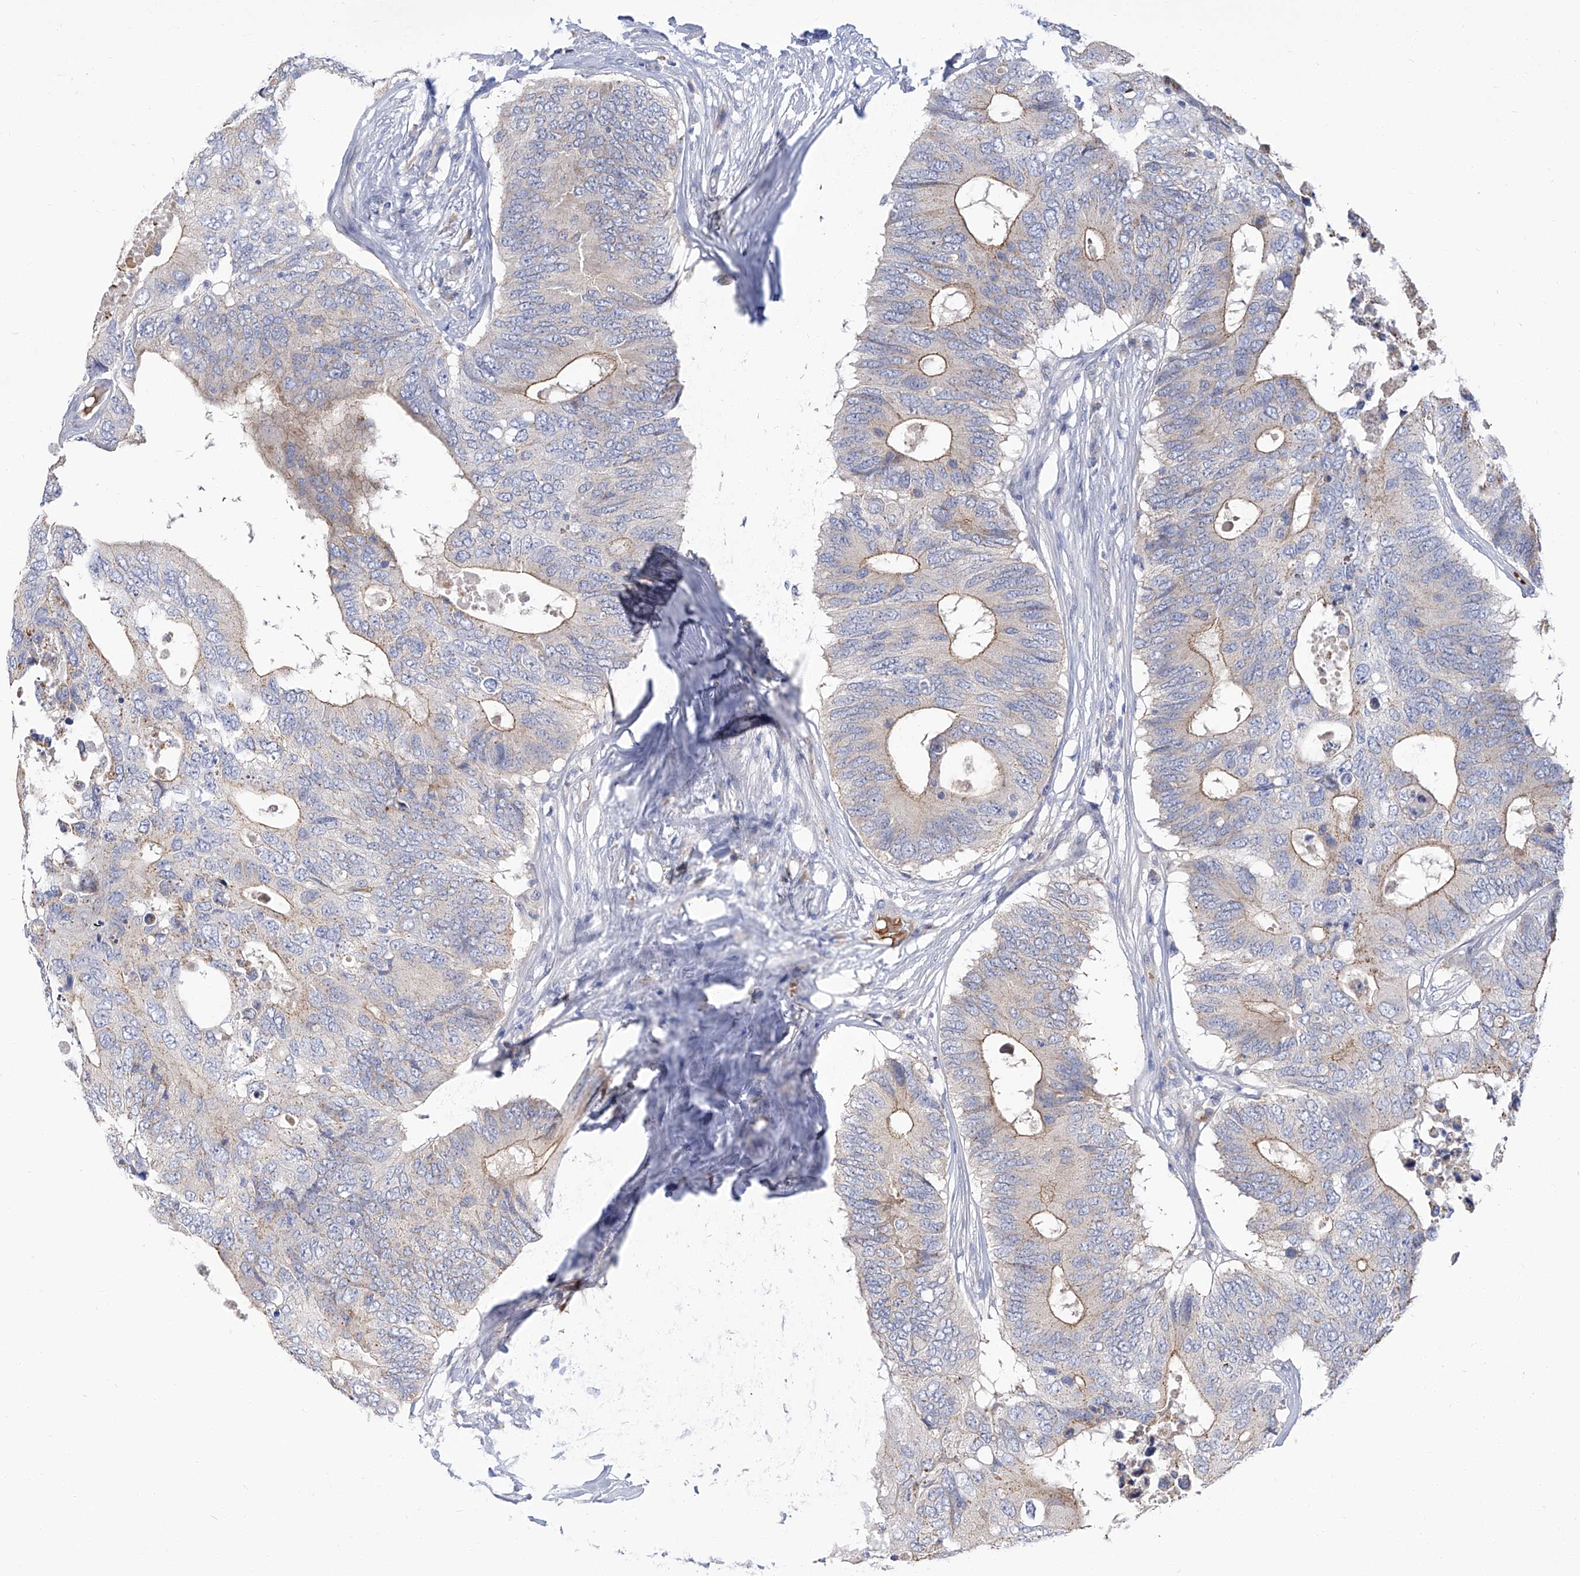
{"staining": {"intensity": "moderate", "quantity": "25%-75%", "location": "cytoplasmic/membranous"}, "tissue": "colorectal cancer", "cell_type": "Tumor cells", "image_type": "cancer", "snomed": [{"axis": "morphology", "description": "Adenocarcinoma, NOS"}, {"axis": "topography", "description": "Colon"}], "caption": "Human colorectal cancer stained for a protein (brown) reveals moderate cytoplasmic/membranous positive expression in approximately 25%-75% of tumor cells.", "gene": "PARD3", "patient": {"sex": "male", "age": 71}}